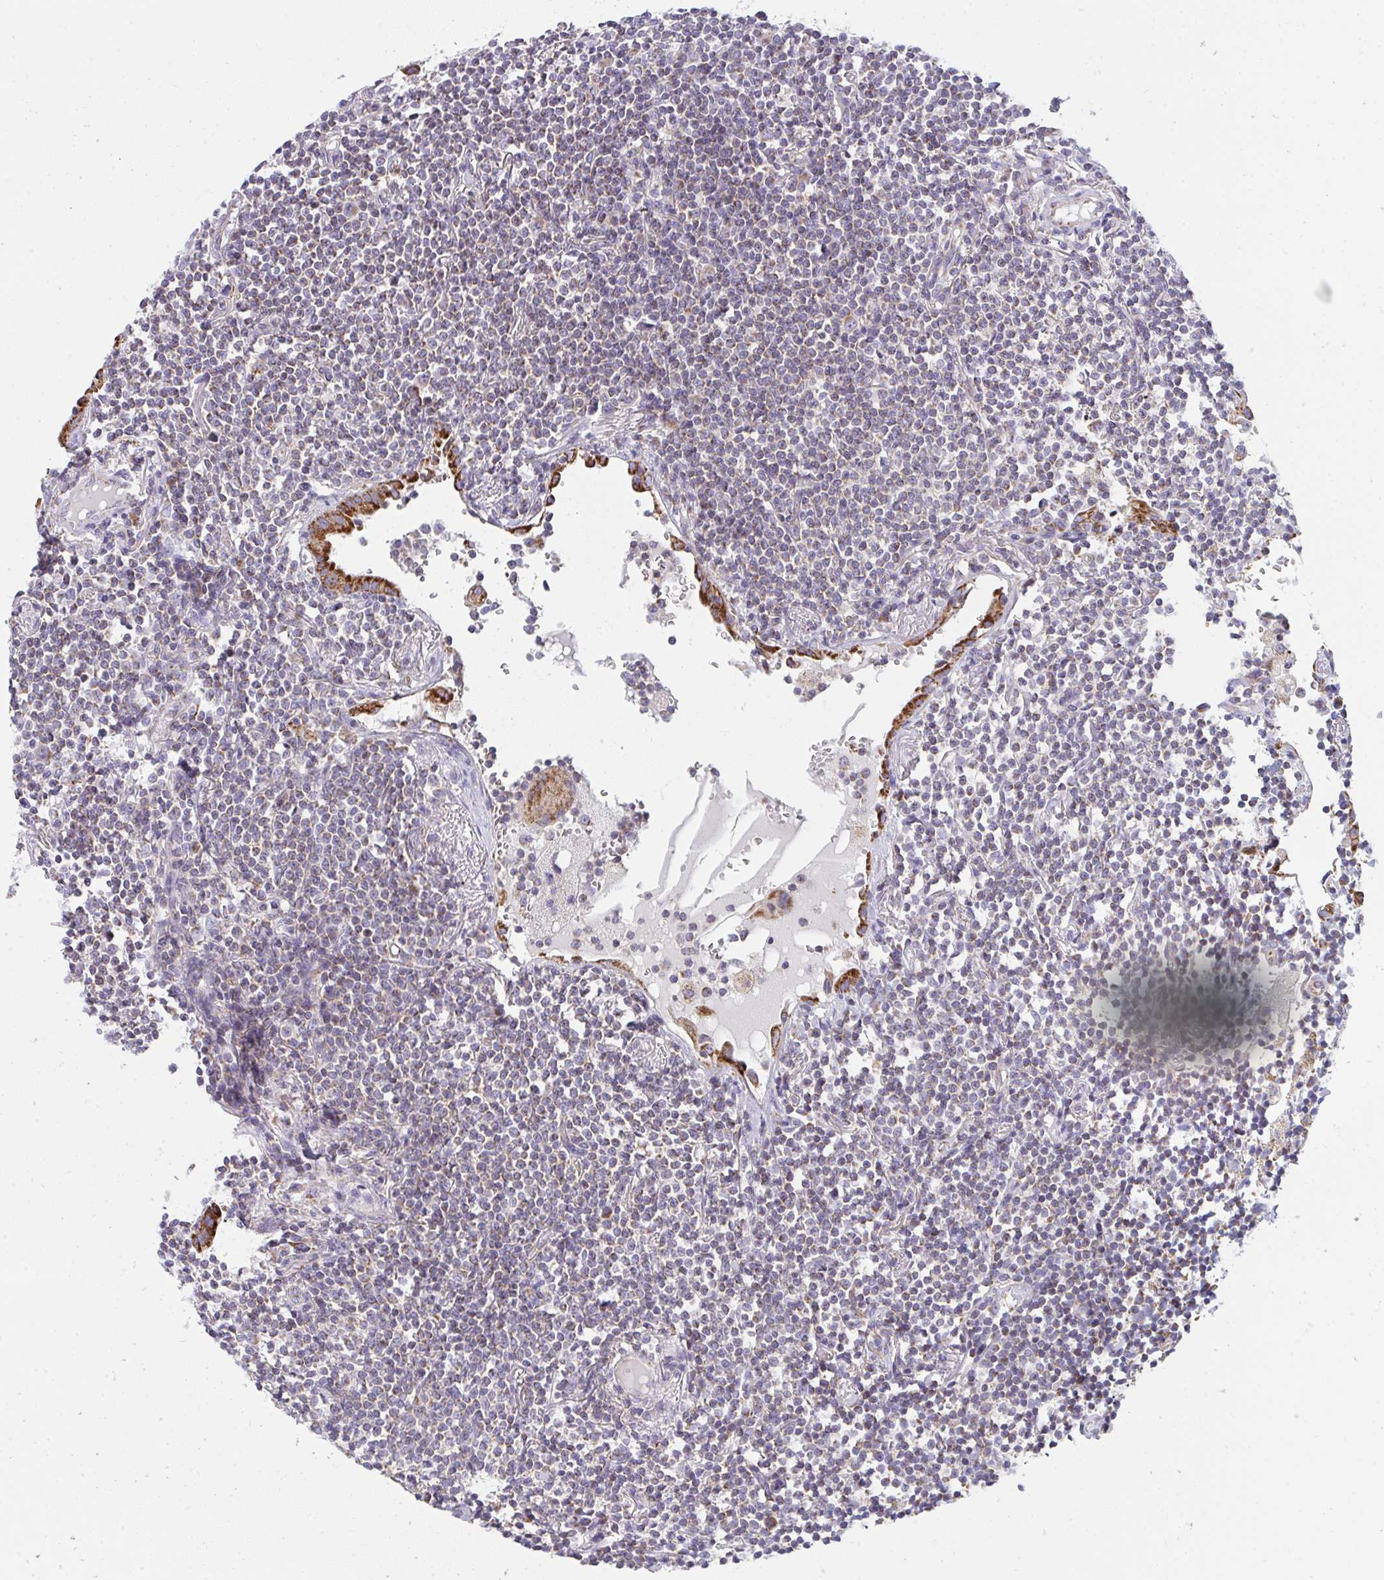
{"staining": {"intensity": "negative", "quantity": "none", "location": "none"}, "tissue": "lymphoma", "cell_type": "Tumor cells", "image_type": "cancer", "snomed": [{"axis": "morphology", "description": "Malignant lymphoma, non-Hodgkin's type, Low grade"}, {"axis": "topography", "description": "Lung"}], "caption": "There is no significant expression in tumor cells of malignant lymphoma, non-Hodgkin's type (low-grade).", "gene": "FAHD1", "patient": {"sex": "female", "age": 71}}